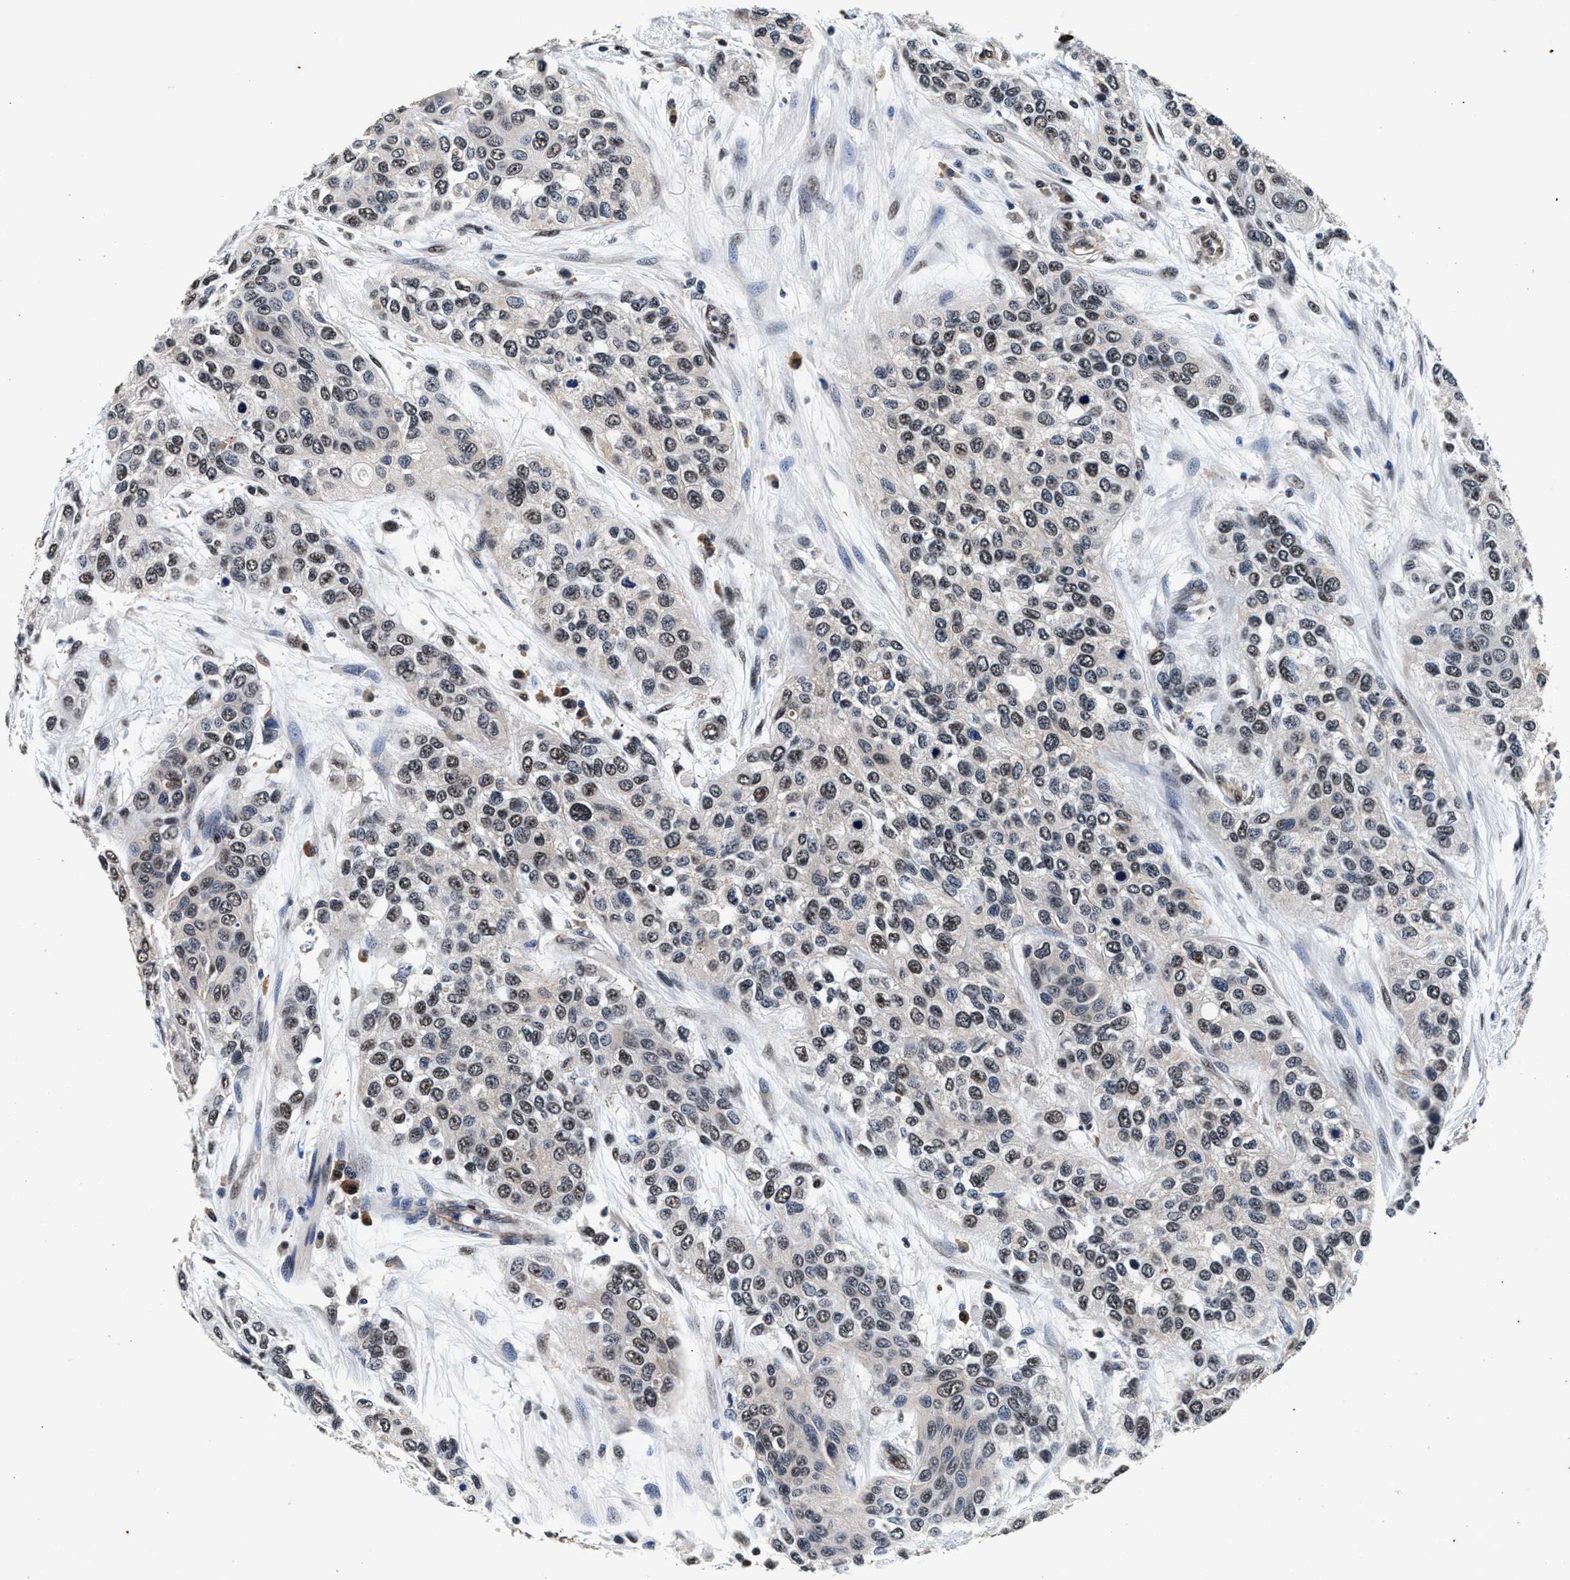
{"staining": {"intensity": "moderate", "quantity": "25%-75%", "location": "nuclear"}, "tissue": "urothelial cancer", "cell_type": "Tumor cells", "image_type": "cancer", "snomed": [{"axis": "morphology", "description": "Urothelial carcinoma, High grade"}, {"axis": "topography", "description": "Urinary bladder"}], "caption": "Urothelial cancer tissue demonstrates moderate nuclear staining in approximately 25%-75% of tumor cells, visualized by immunohistochemistry.", "gene": "USP16", "patient": {"sex": "female", "age": 56}}